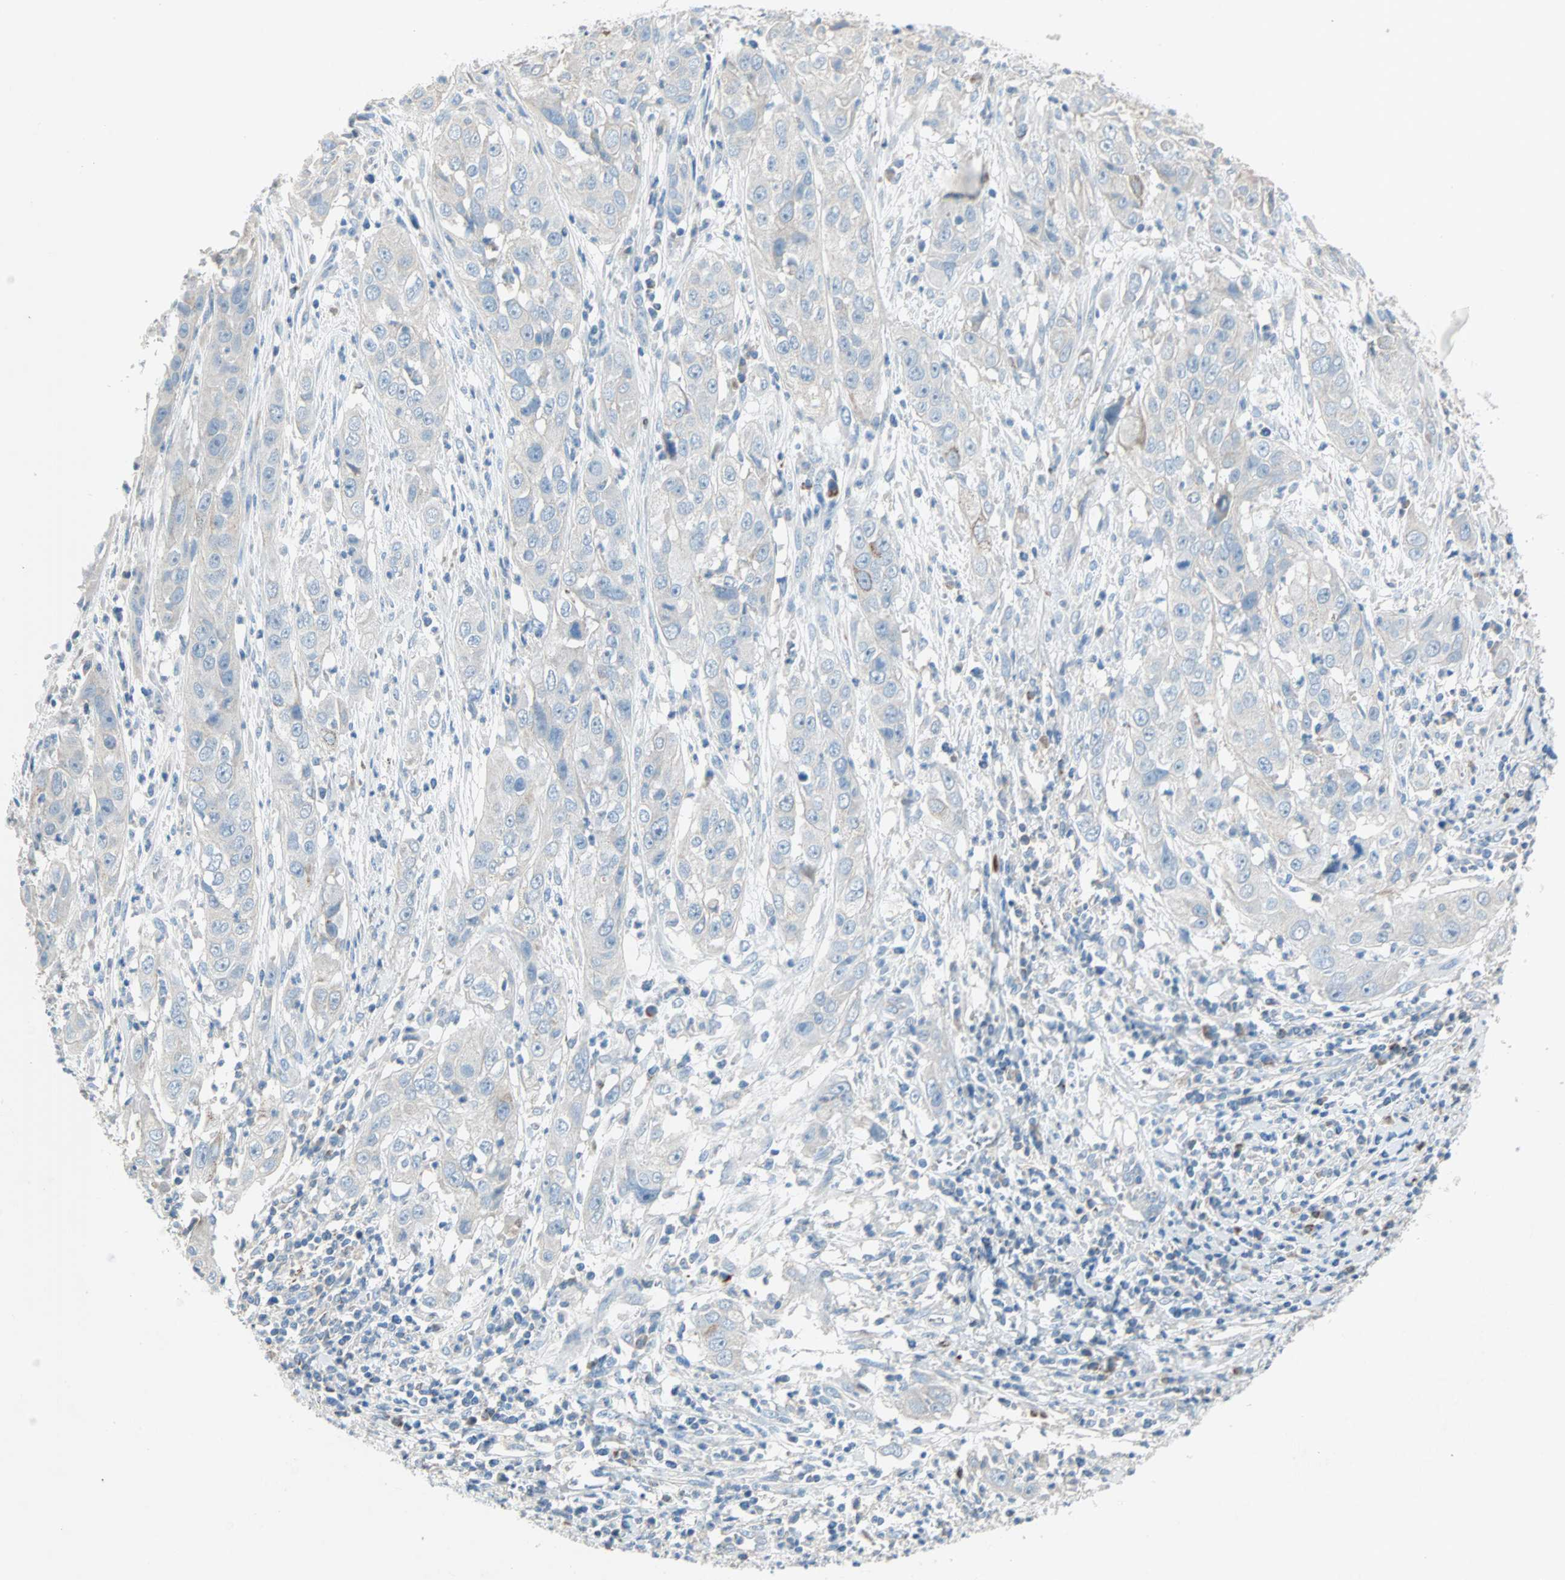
{"staining": {"intensity": "negative", "quantity": "none", "location": "none"}, "tissue": "cervical cancer", "cell_type": "Tumor cells", "image_type": "cancer", "snomed": [{"axis": "morphology", "description": "Squamous cell carcinoma, NOS"}, {"axis": "topography", "description": "Cervix"}], "caption": "The image demonstrates no staining of tumor cells in squamous cell carcinoma (cervical).", "gene": "ACVRL1", "patient": {"sex": "female", "age": 32}}